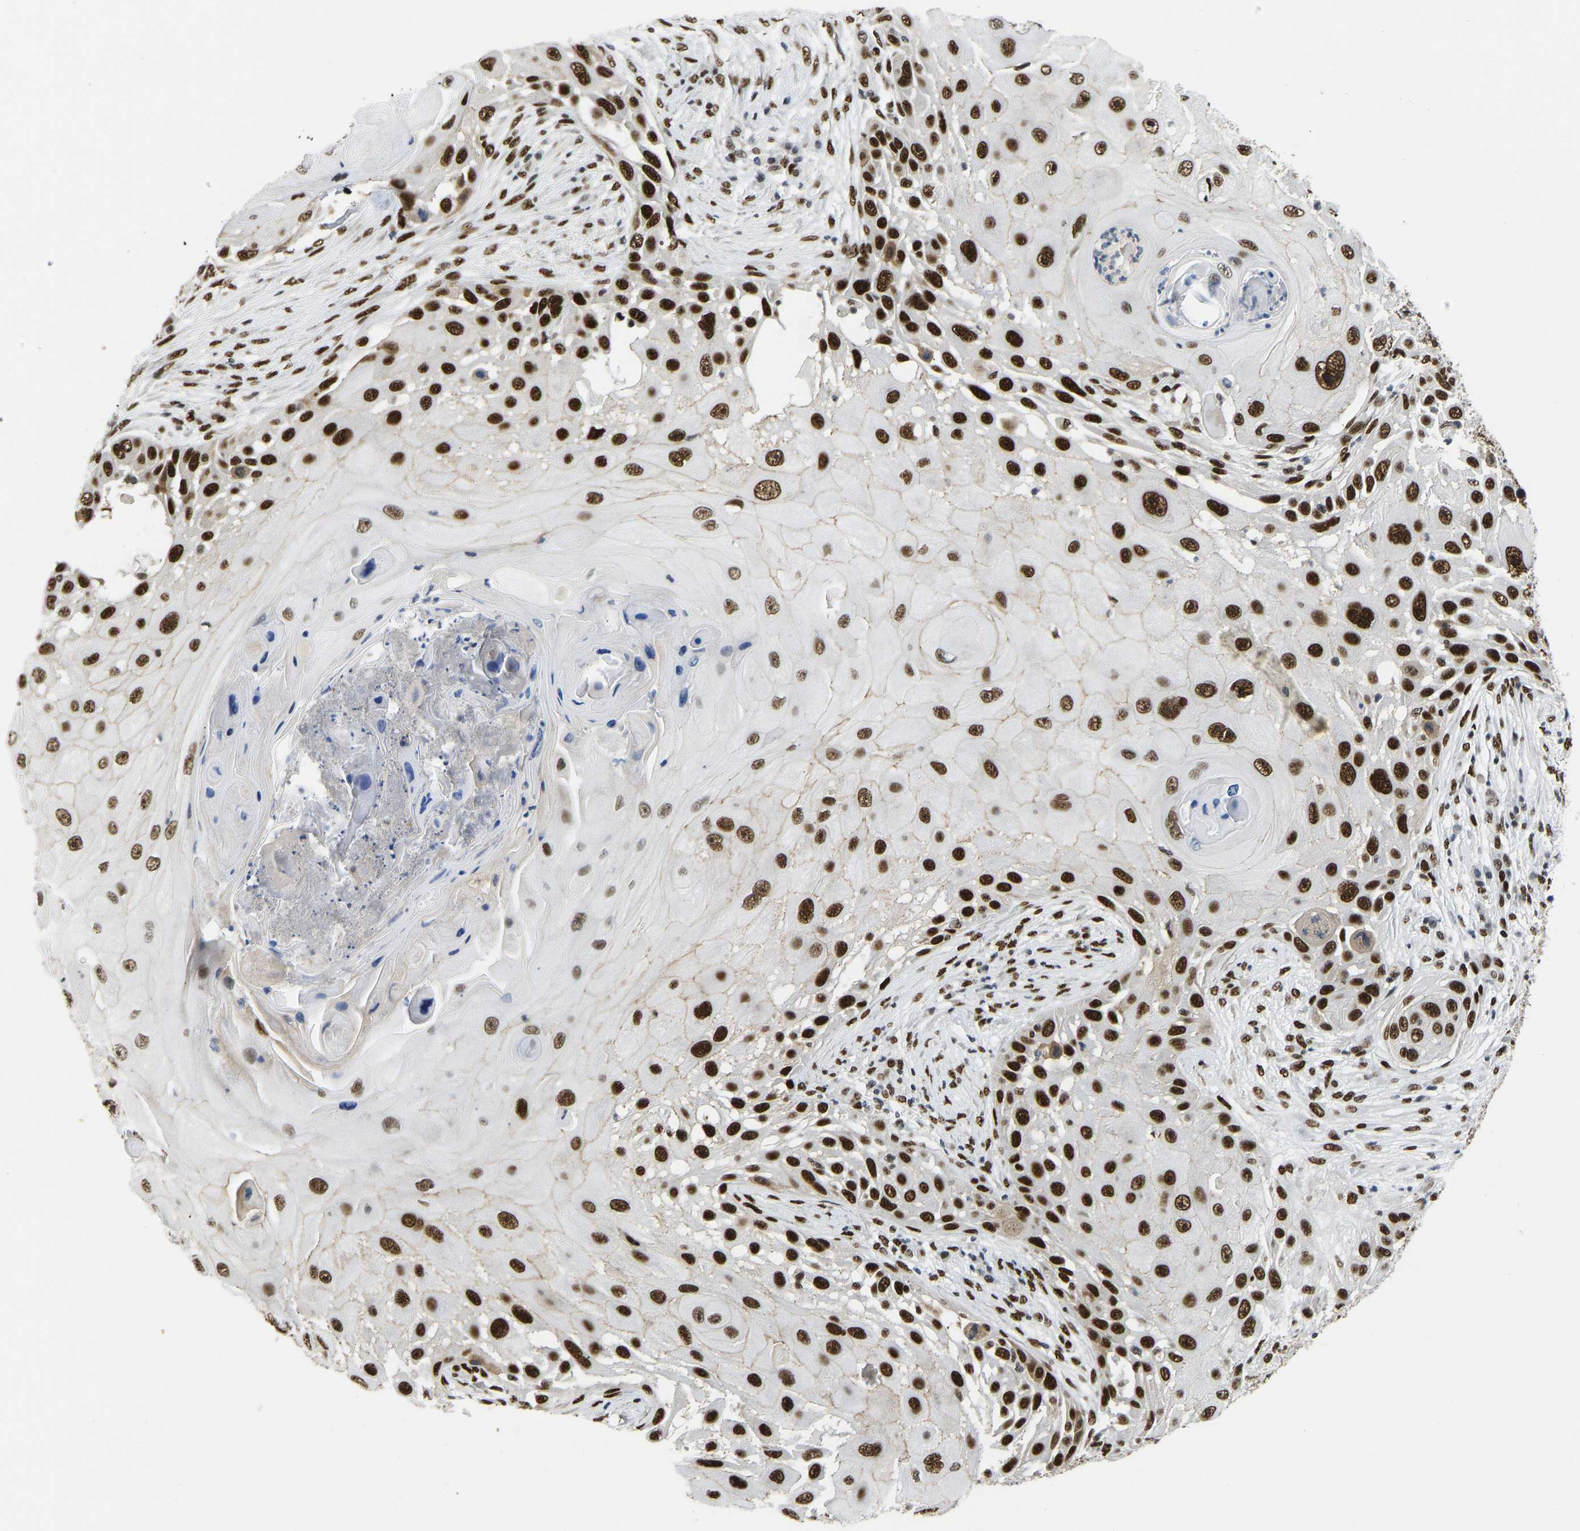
{"staining": {"intensity": "strong", "quantity": ">75%", "location": "nuclear"}, "tissue": "skin cancer", "cell_type": "Tumor cells", "image_type": "cancer", "snomed": [{"axis": "morphology", "description": "Squamous cell carcinoma, NOS"}, {"axis": "topography", "description": "Skin"}], "caption": "IHC (DAB) staining of squamous cell carcinoma (skin) reveals strong nuclear protein positivity in approximately >75% of tumor cells.", "gene": "FOXK1", "patient": {"sex": "female", "age": 44}}